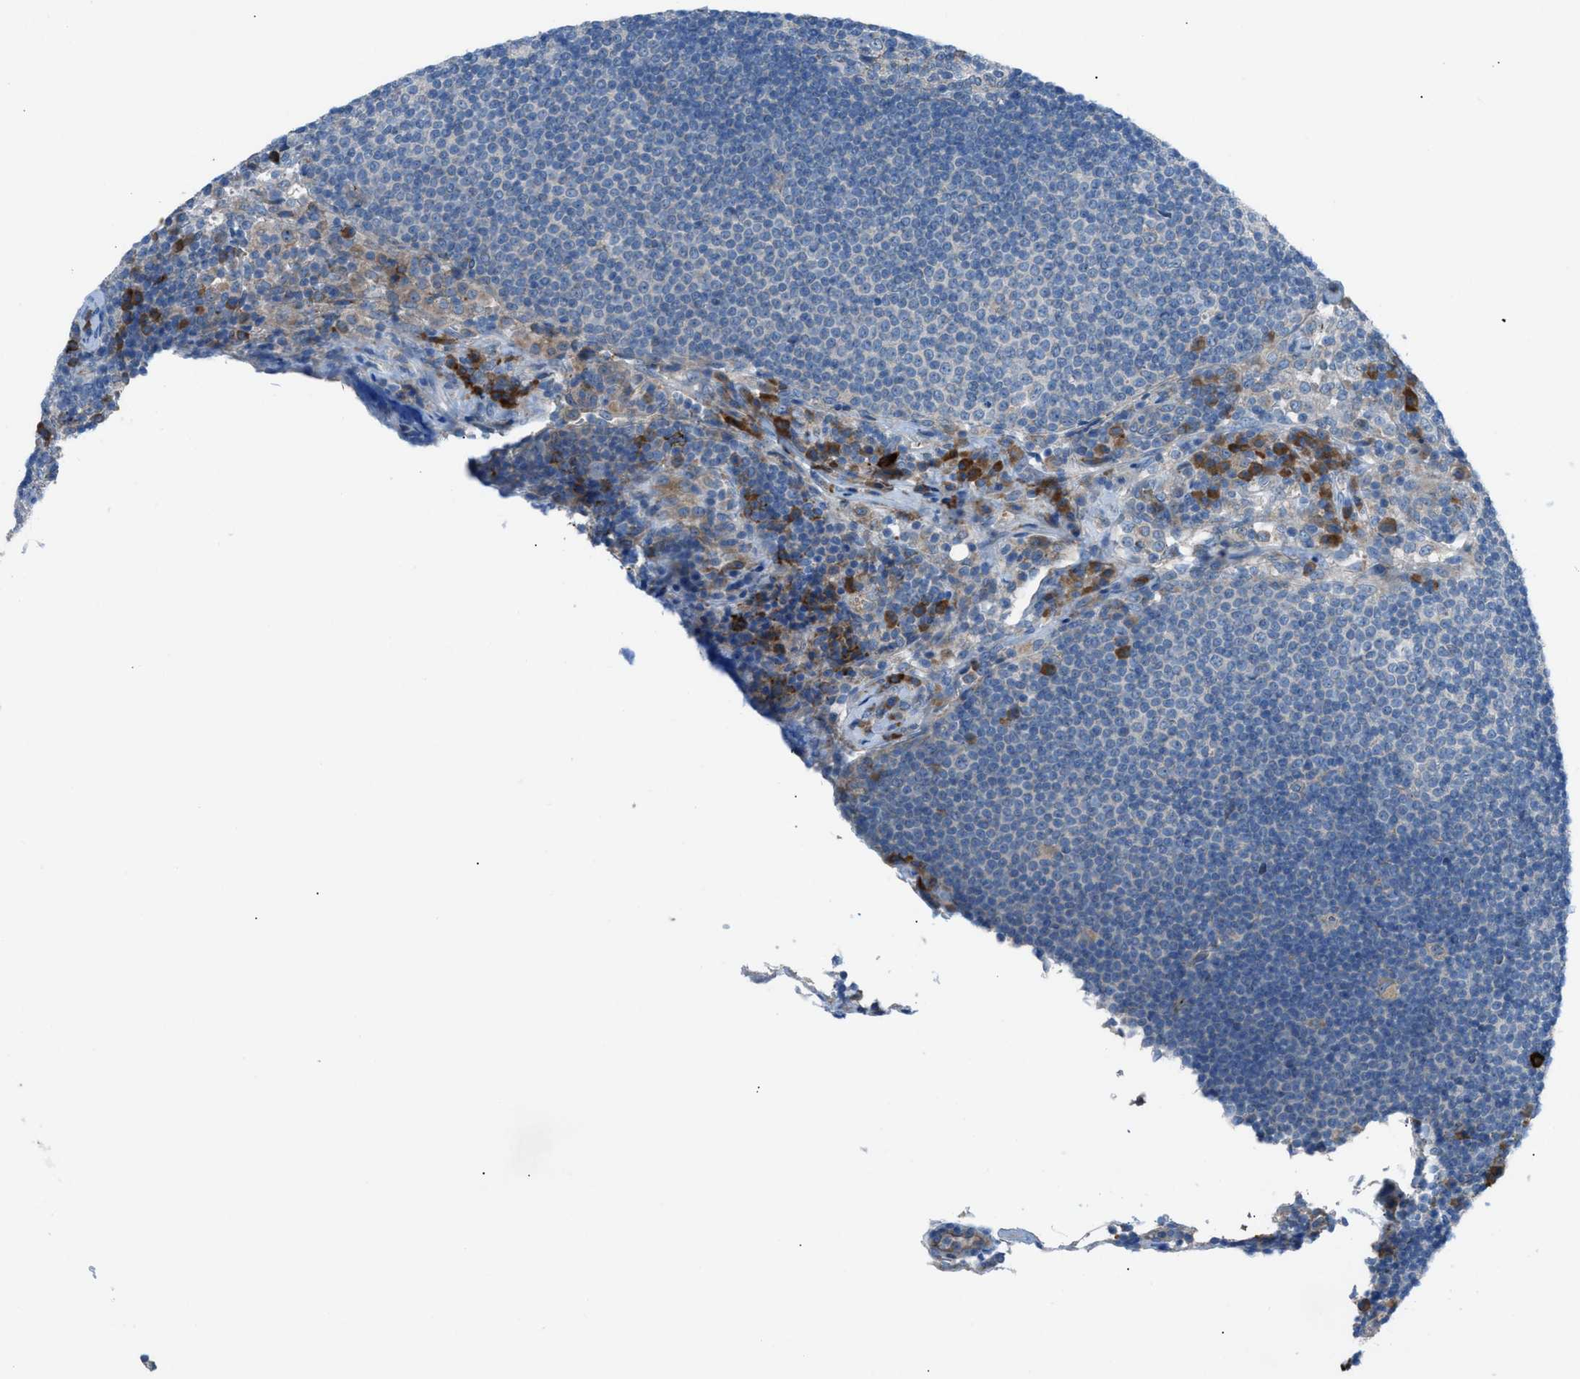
{"staining": {"intensity": "negative", "quantity": "none", "location": "none"}, "tissue": "lymph node", "cell_type": "Germinal center cells", "image_type": "normal", "snomed": [{"axis": "morphology", "description": "Normal tissue, NOS"}, {"axis": "topography", "description": "Lymph node"}], "caption": "IHC histopathology image of unremarkable lymph node: human lymph node stained with DAB (3,3'-diaminobenzidine) shows no significant protein expression in germinal center cells. The staining was performed using DAB (3,3'-diaminobenzidine) to visualize the protein expression in brown, while the nuclei were stained in blue with hematoxylin (Magnification: 20x).", "gene": "HEG1", "patient": {"sex": "female", "age": 53}}